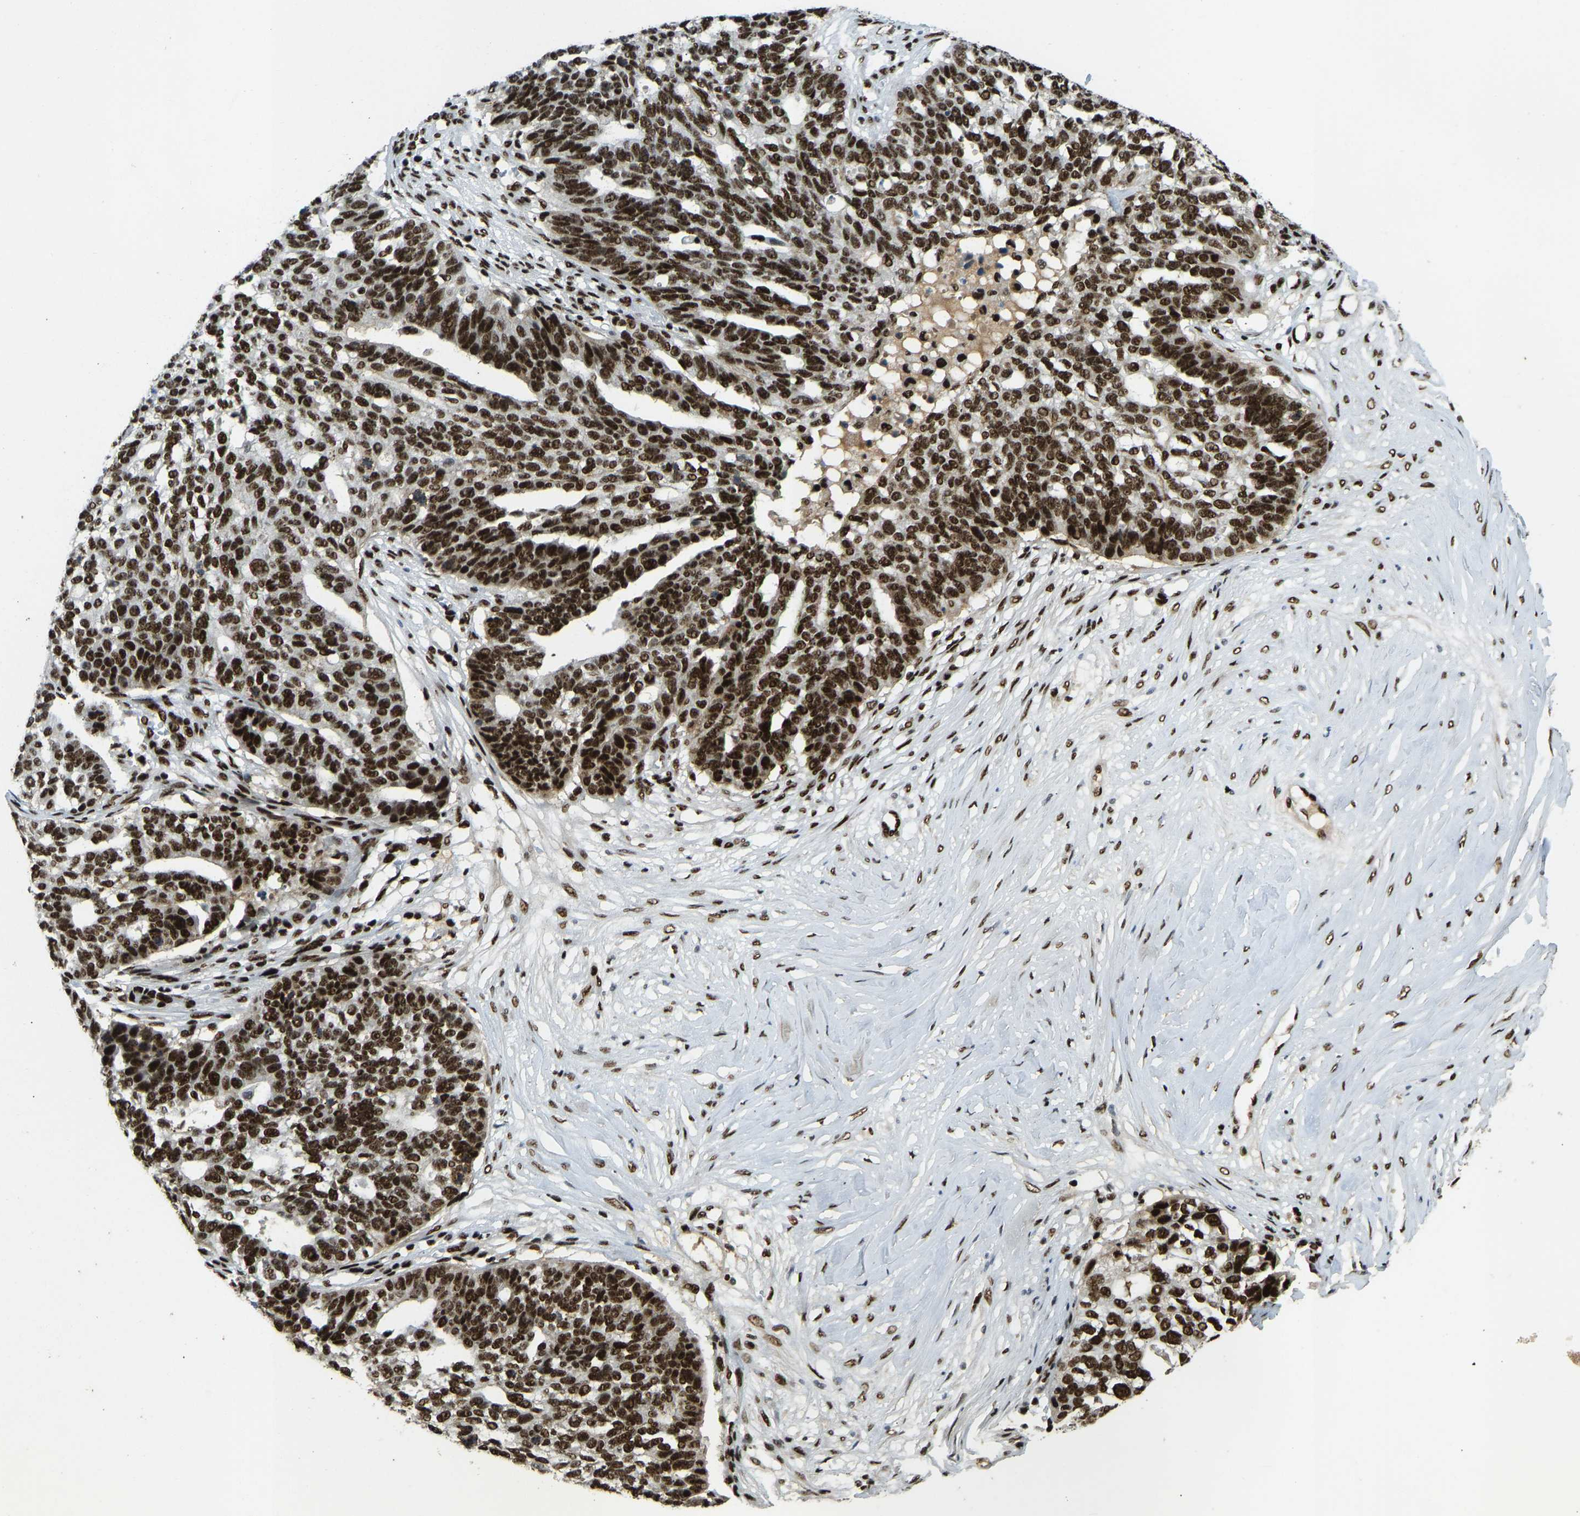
{"staining": {"intensity": "strong", "quantity": ">75%", "location": "nuclear"}, "tissue": "ovarian cancer", "cell_type": "Tumor cells", "image_type": "cancer", "snomed": [{"axis": "morphology", "description": "Cystadenocarcinoma, serous, NOS"}, {"axis": "topography", "description": "Ovary"}], "caption": "Protein staining reveals strong nuclear staining in approximately >75% of tumor cells in ovarian cancer (serous cystadenocarcinoma).", "gene": "FOXK1", "patient": {"sex": "female", "age": 59}}